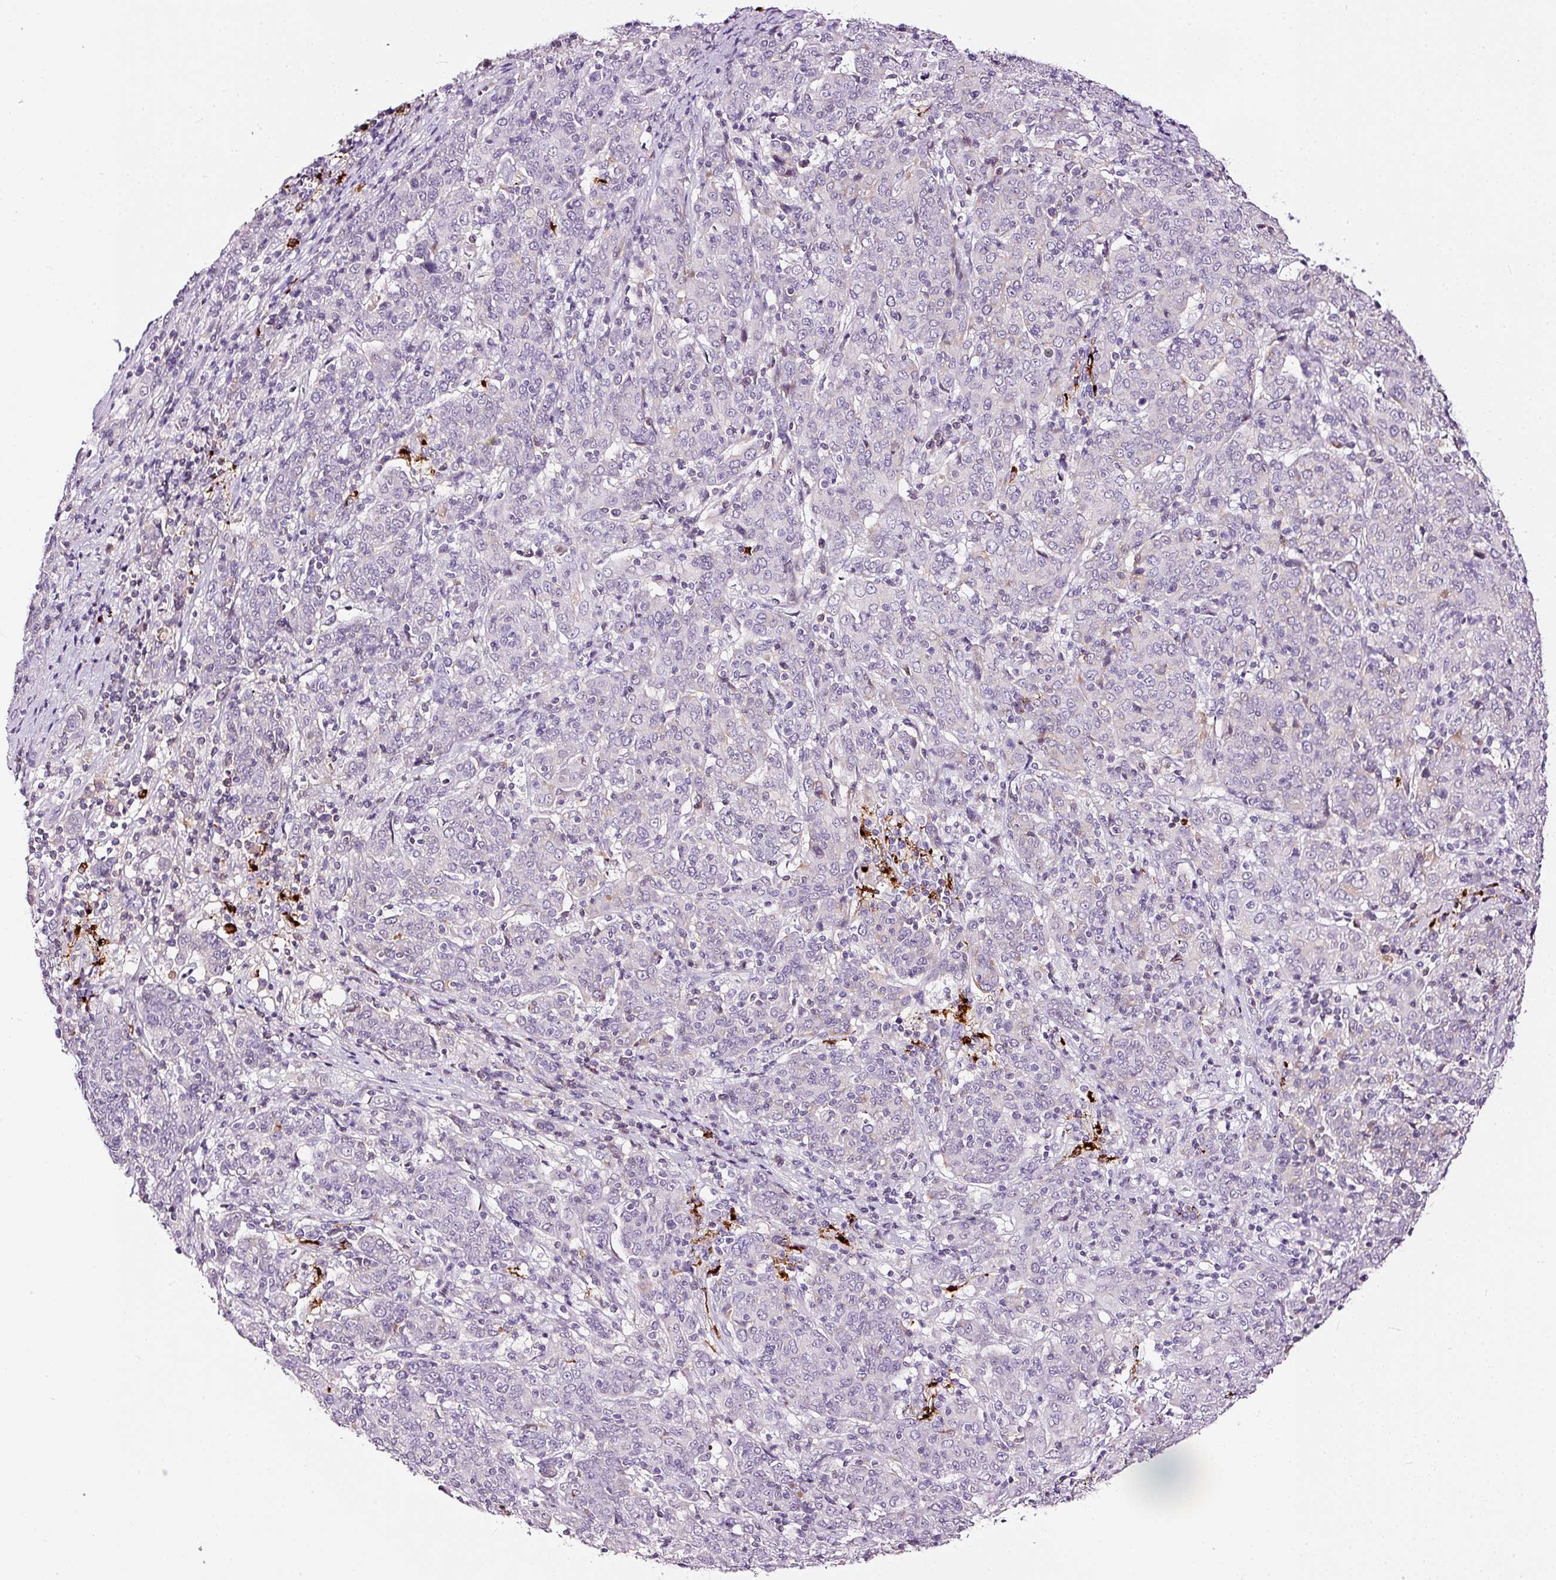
{"staining": {"intensity": "negative", "quantity": "none", "location": "none"}, "tissue": "cervical cancer", "cell_type": "Tumor cells", "image_type": "cancer", "snomed": [{"axis": "morphology", "description": "Squamous cell carcinoma, NOS"}, {"axis": "topography", "description": "Cervix"}], "caption": "The photomicrograph exhibits no staining of tumor cells in squamous cell carcinoma (cervical). (Immunohistochemistry, brightfield microscopy, high magnification).", "gene": "LAMP3", "patient": {"sex": "female", "age": 67}}